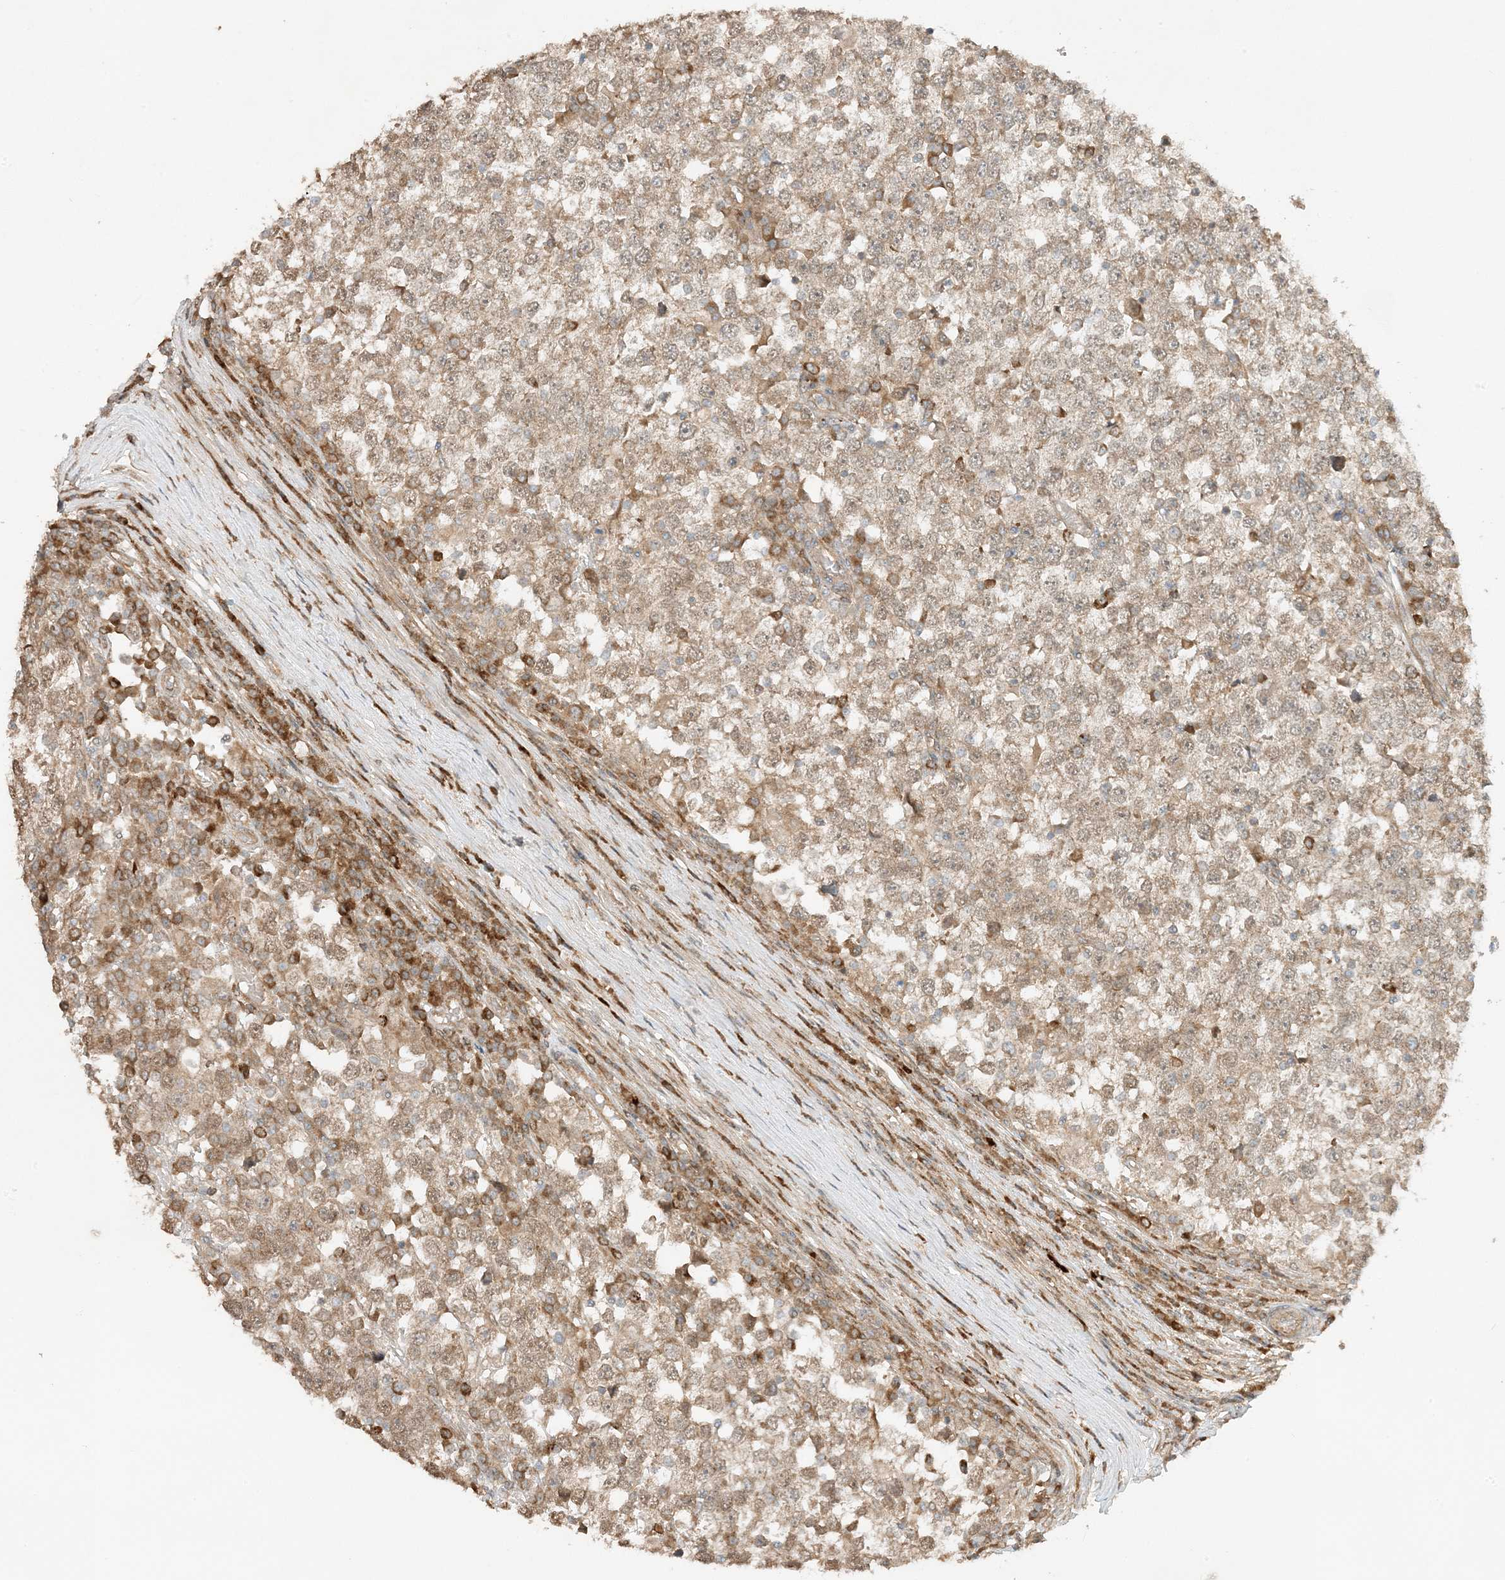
{"staining": {"intensity": "moderate", "quantity": ">75%", "location": "cytoplasmic/membranous"}, "tissue": "testis cancer", "cell_type": "Tumor cells", "image_type": "cancer", "snomed": [{"axis": "morphology", "description": "Seminoma, NOS"}, {"axis": "topography", "description": "Testis"}], "caption": "Testis seminoma stained with DAB (3,3'-diaminobenzidine) immunohistochemistry exhibits medium levels of moderate cytoplasmic/membranous staining in about >75% of tumor cells.", "gene": "SCARF2", "patient": {"sex": "male", "age": 65}}